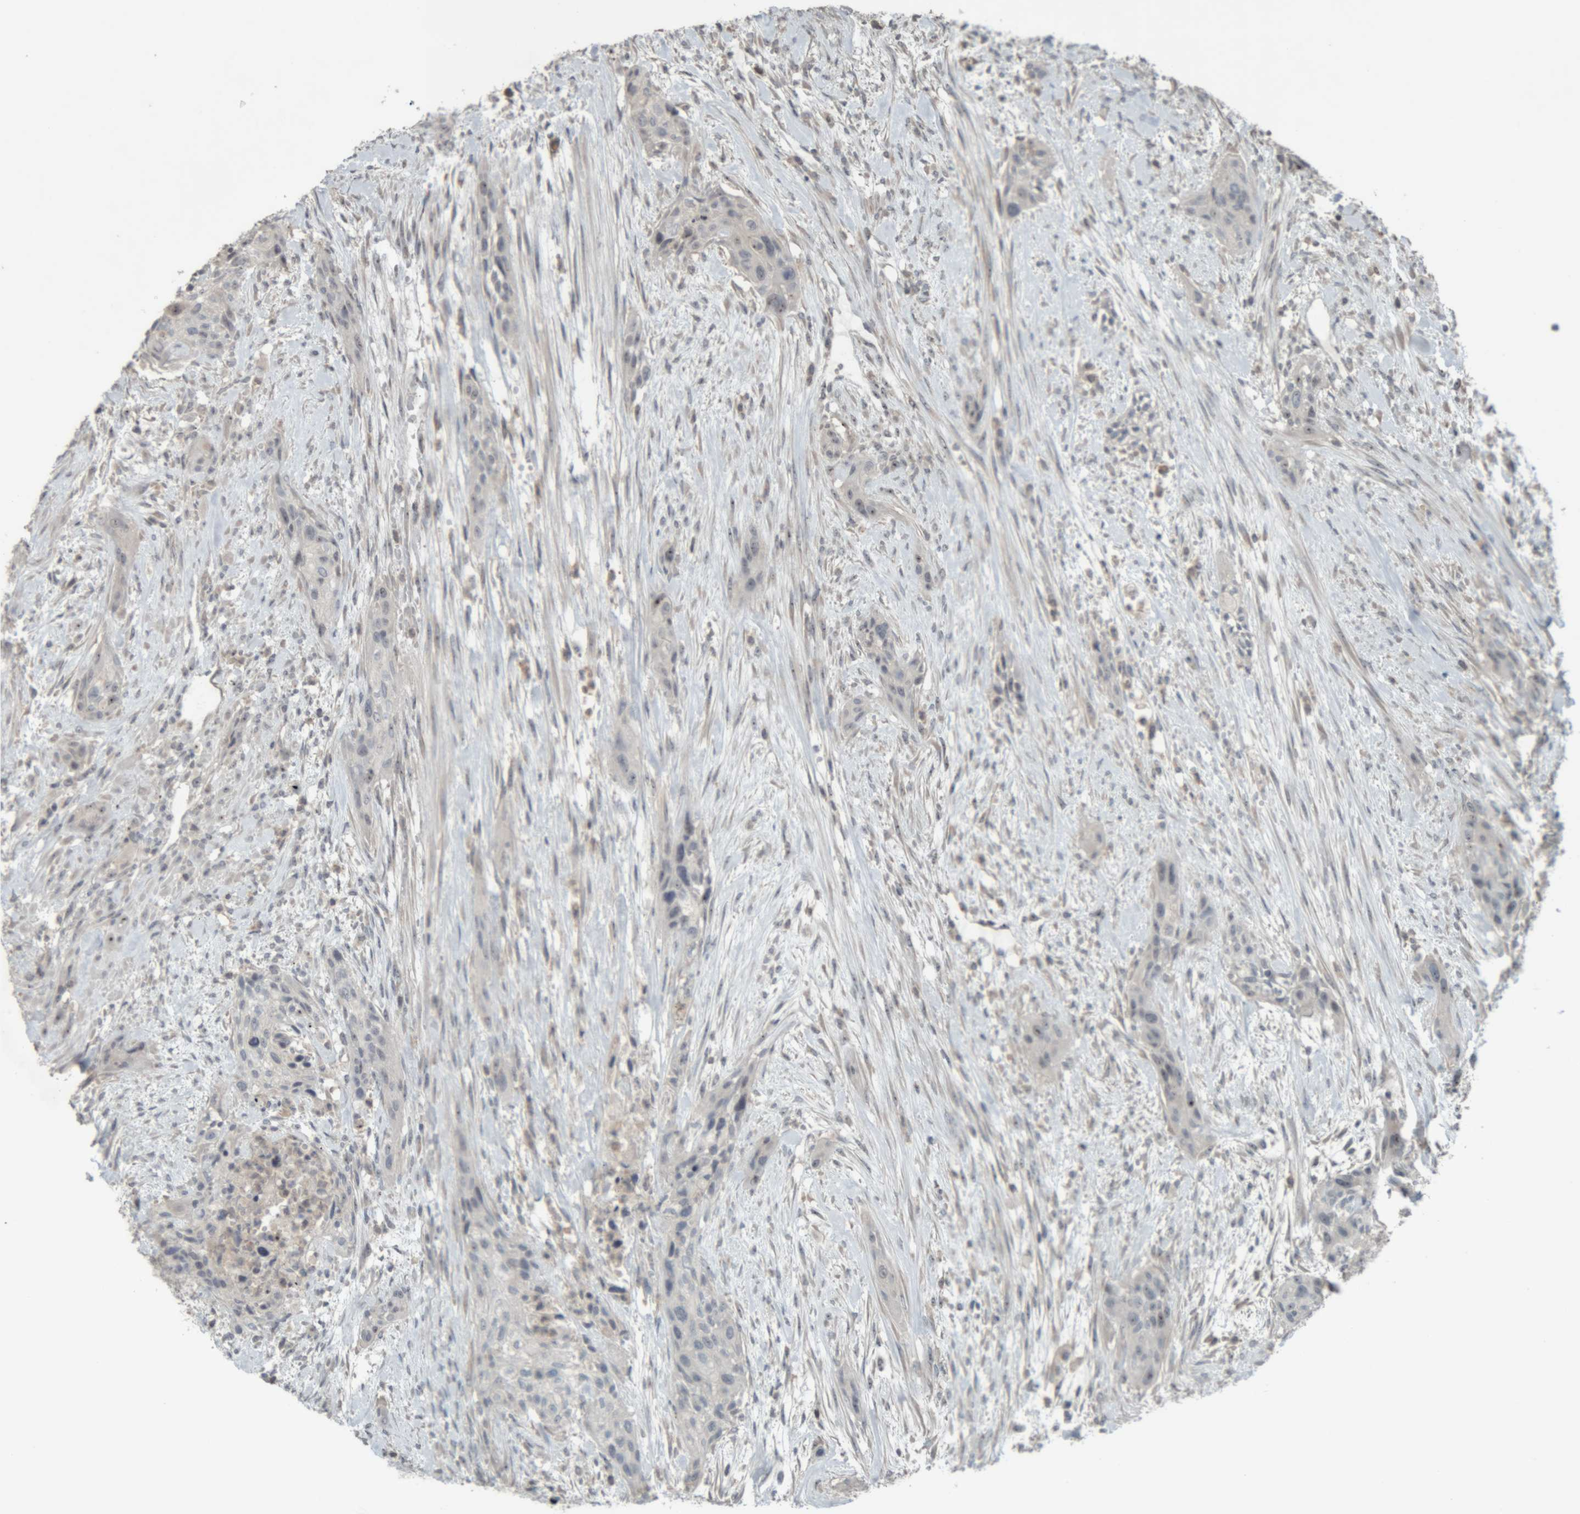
{"staining": {"intensity": "negative", "quantity": "none", "location": "none"}, "tissue": "urothelial cancer", "cell_type": "Tumor cells", "image_type": "cancer", "snomed": [{"axis": "morphology", "description": "Urothelial carcinoma, High grade"}, {"axis": "topography", "description": "Urinary bladder"}], "caption": "Immunohistochemical staining of human high-grade urothelial carcinoma displays no significant expression in tumor cells.", "gene": "RPF1", "patient": {"sex": "male", "age": 35}}